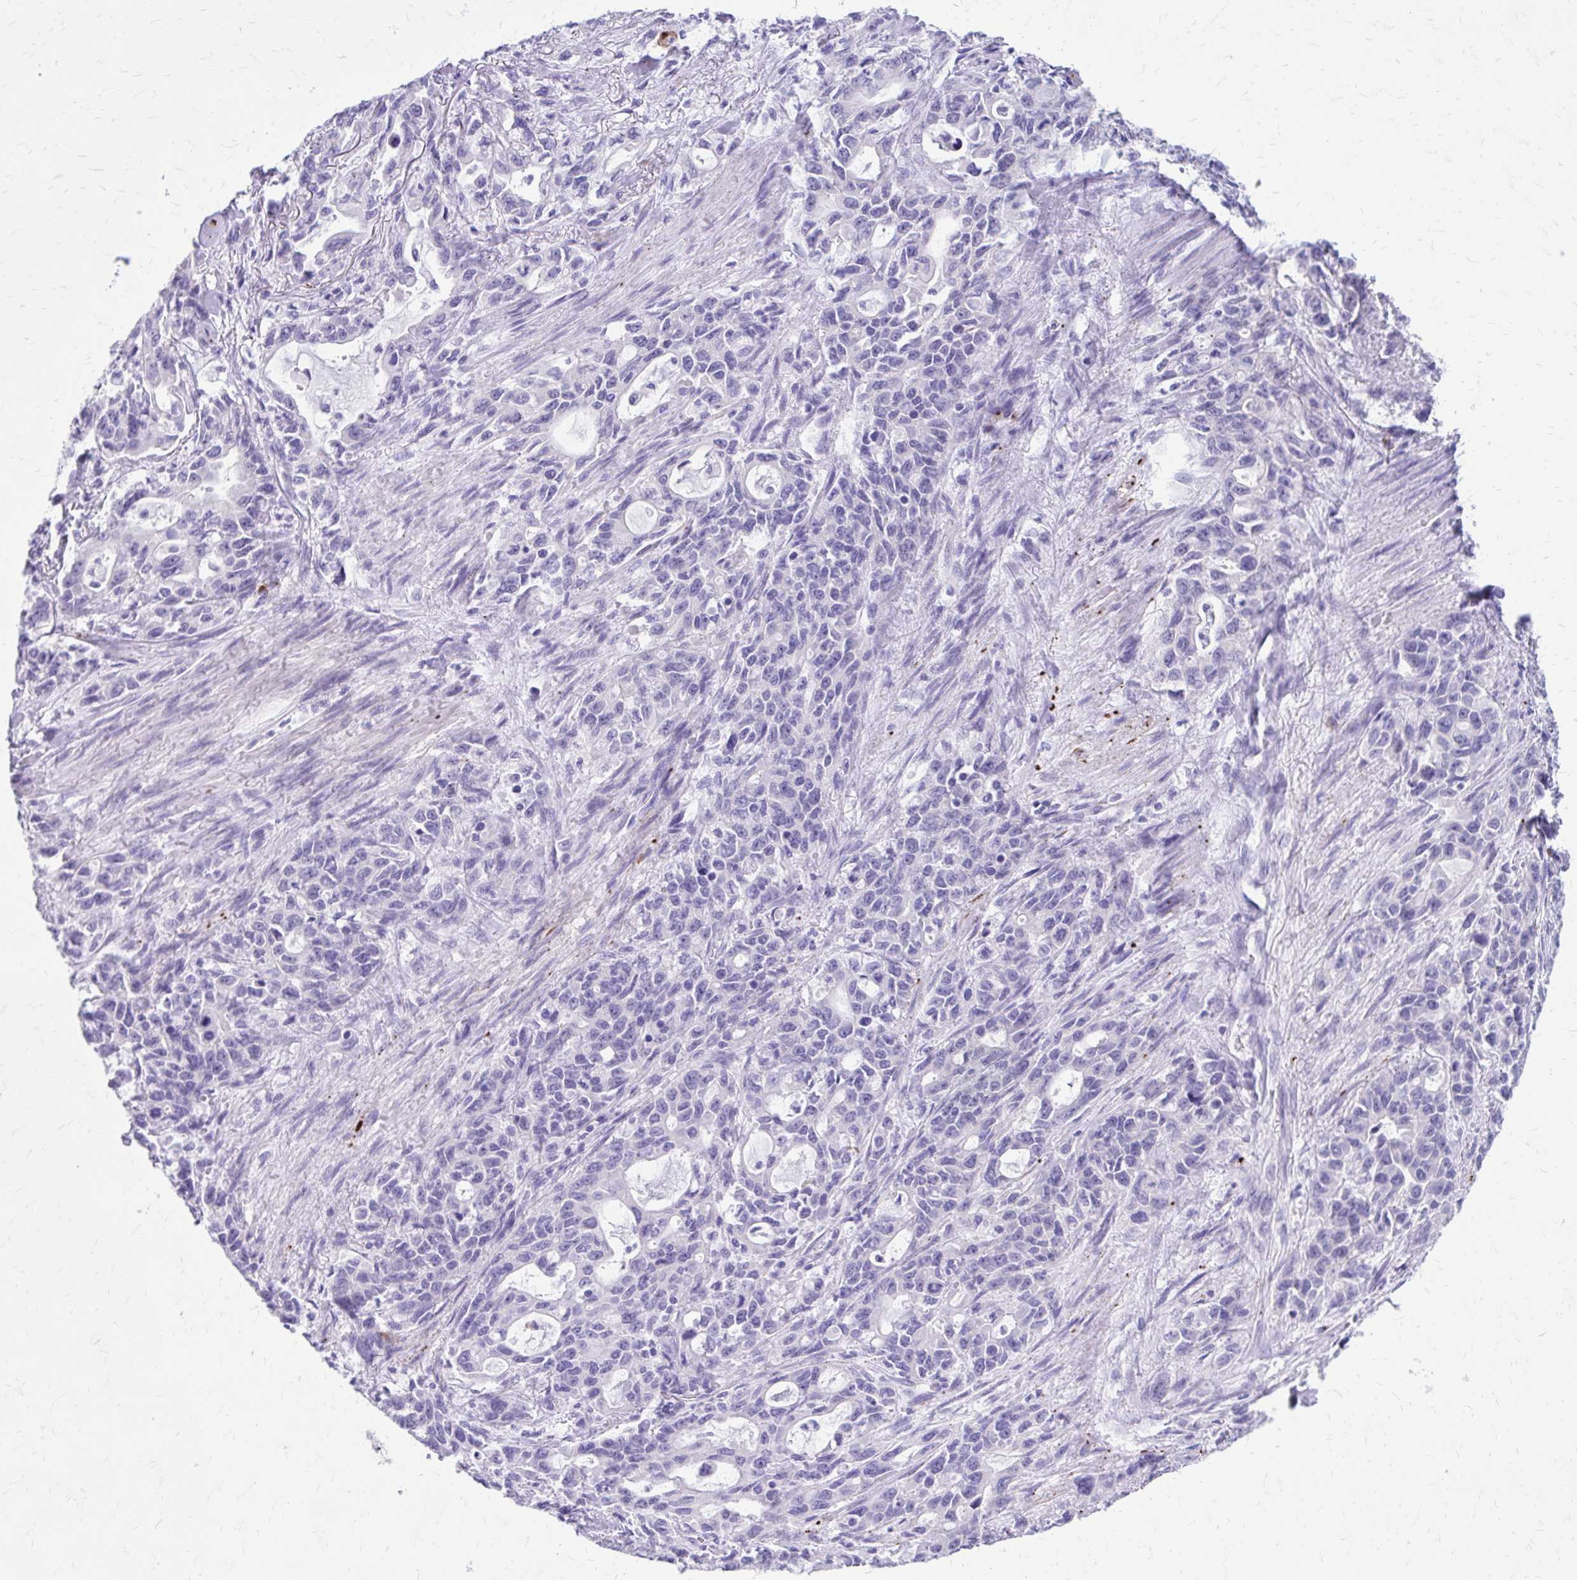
{"staining": {"intensity": "negative", "quantity": "none", "location": "none"}, "tissue": "stomach cancer", "cell_type": "Tumor cells", "image_type": "cancer", "snomed": [{"axis": "morphology", "description": "Adenocarcinoma, NOS"}, {"axis": "topography", "description": "Stomach, upper"}], "caption": "An immunohistochemistry (IHC) image of adenocarcinoma (stomach) is shown. There is no staining in tumor cells of adenocarcinoma (stomach).", "gene": "SATL1", "patient": {"sex": "male", "age": 85}}